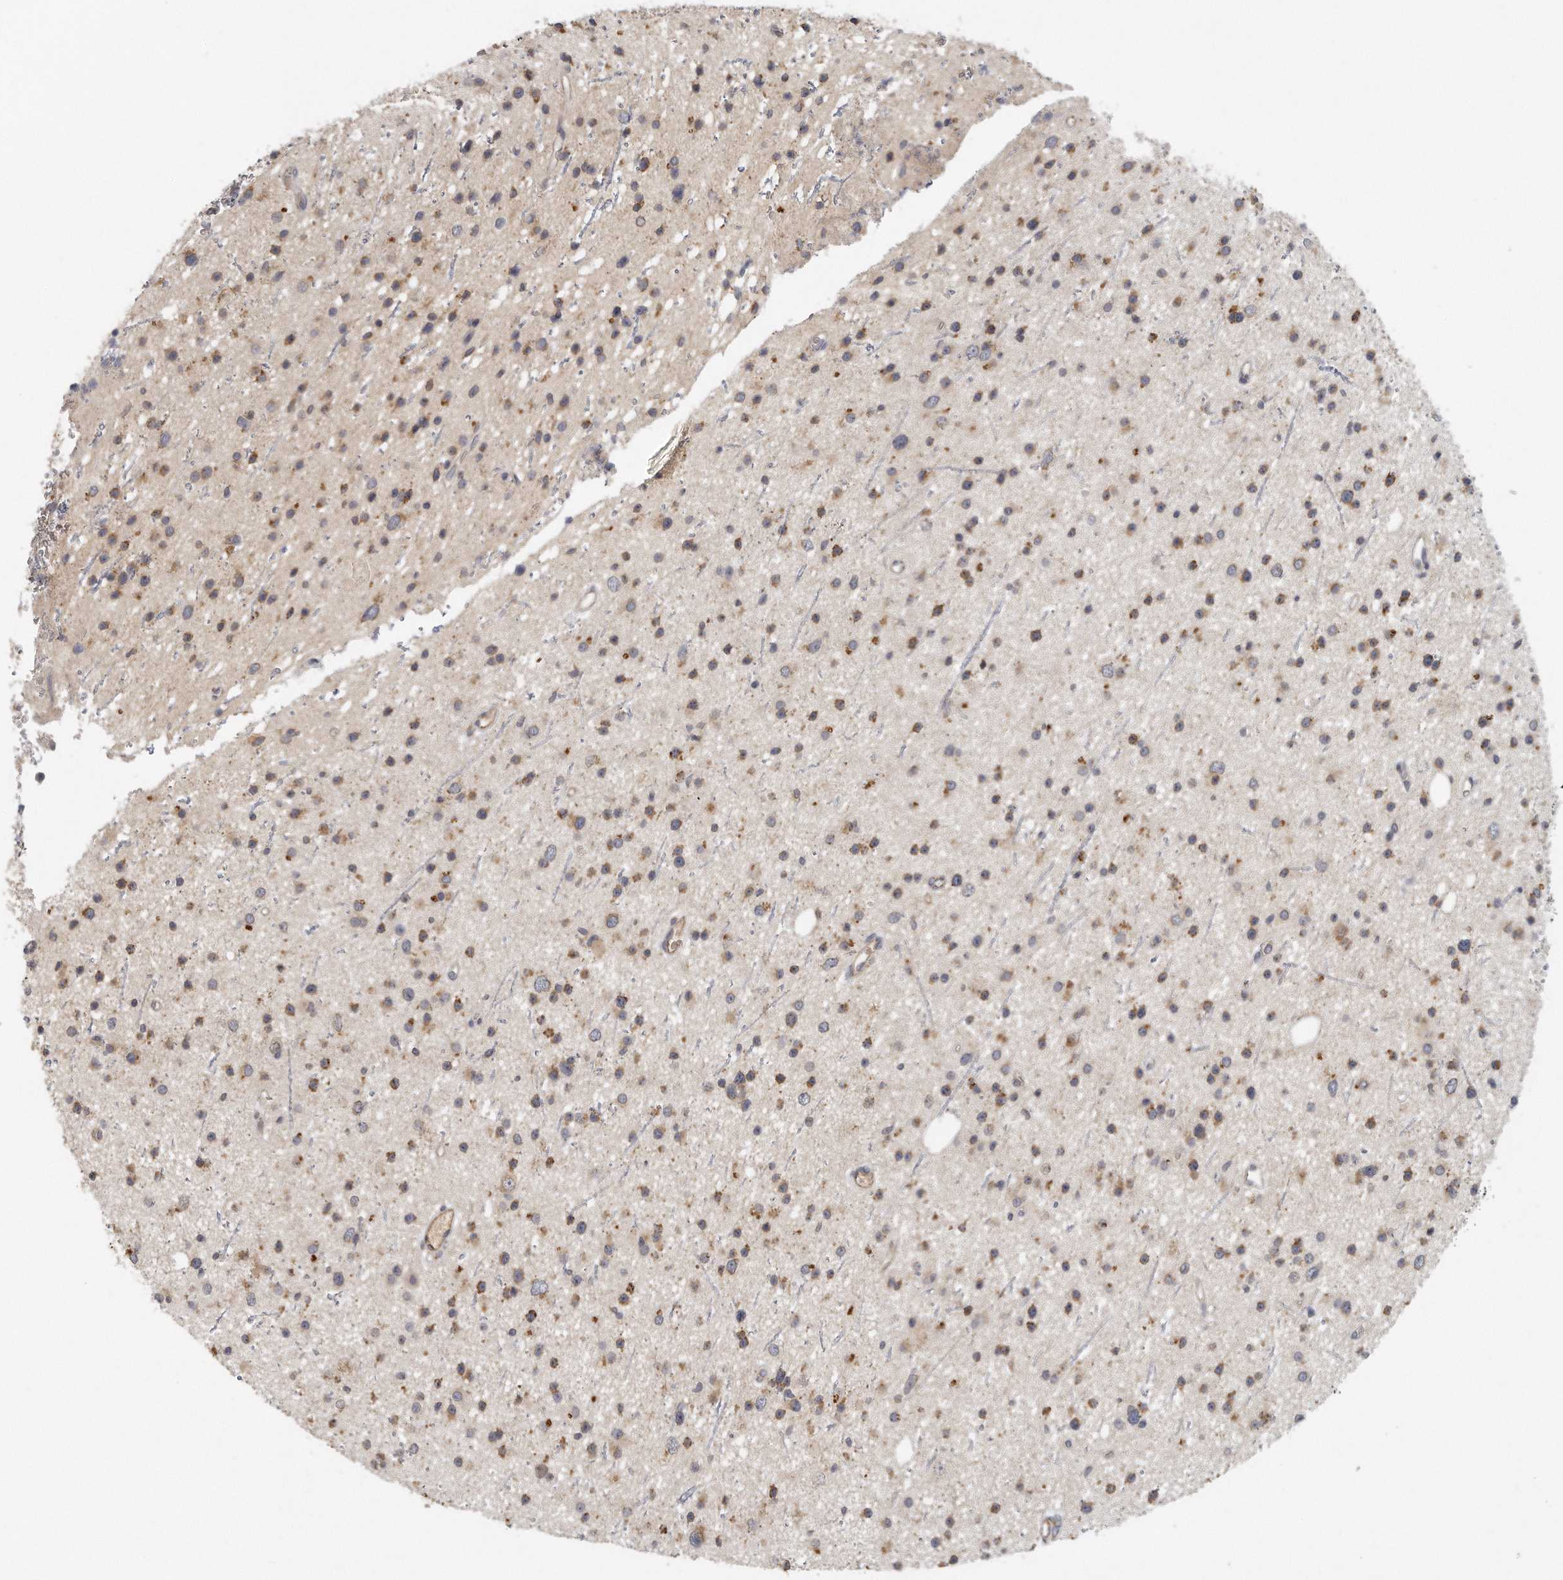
{"staining": {"intensity": "moderate", "quantity": "25%-75%", "location": "cytoplasmic/membranous"}, "tissue": "glioma", "cell_type": "Tumor cells", "image_type": "cancer", "snomed": [{"axis": "morphology", "description": "Glioma, malignant, Low grade"}, {"axis": "topography", "description": "Cerebral cortex"}], "caption": "DAB (3,3'-diaminobenzidine) immunohistochemical staining of low-grade glioma (malignant) exhibits moderate cytoplasmic/membranous protein staining in about 25%-75% of tumor cells.", "gene": "TRAPPC14", "patient": {"sex": "female", "age": 39}}